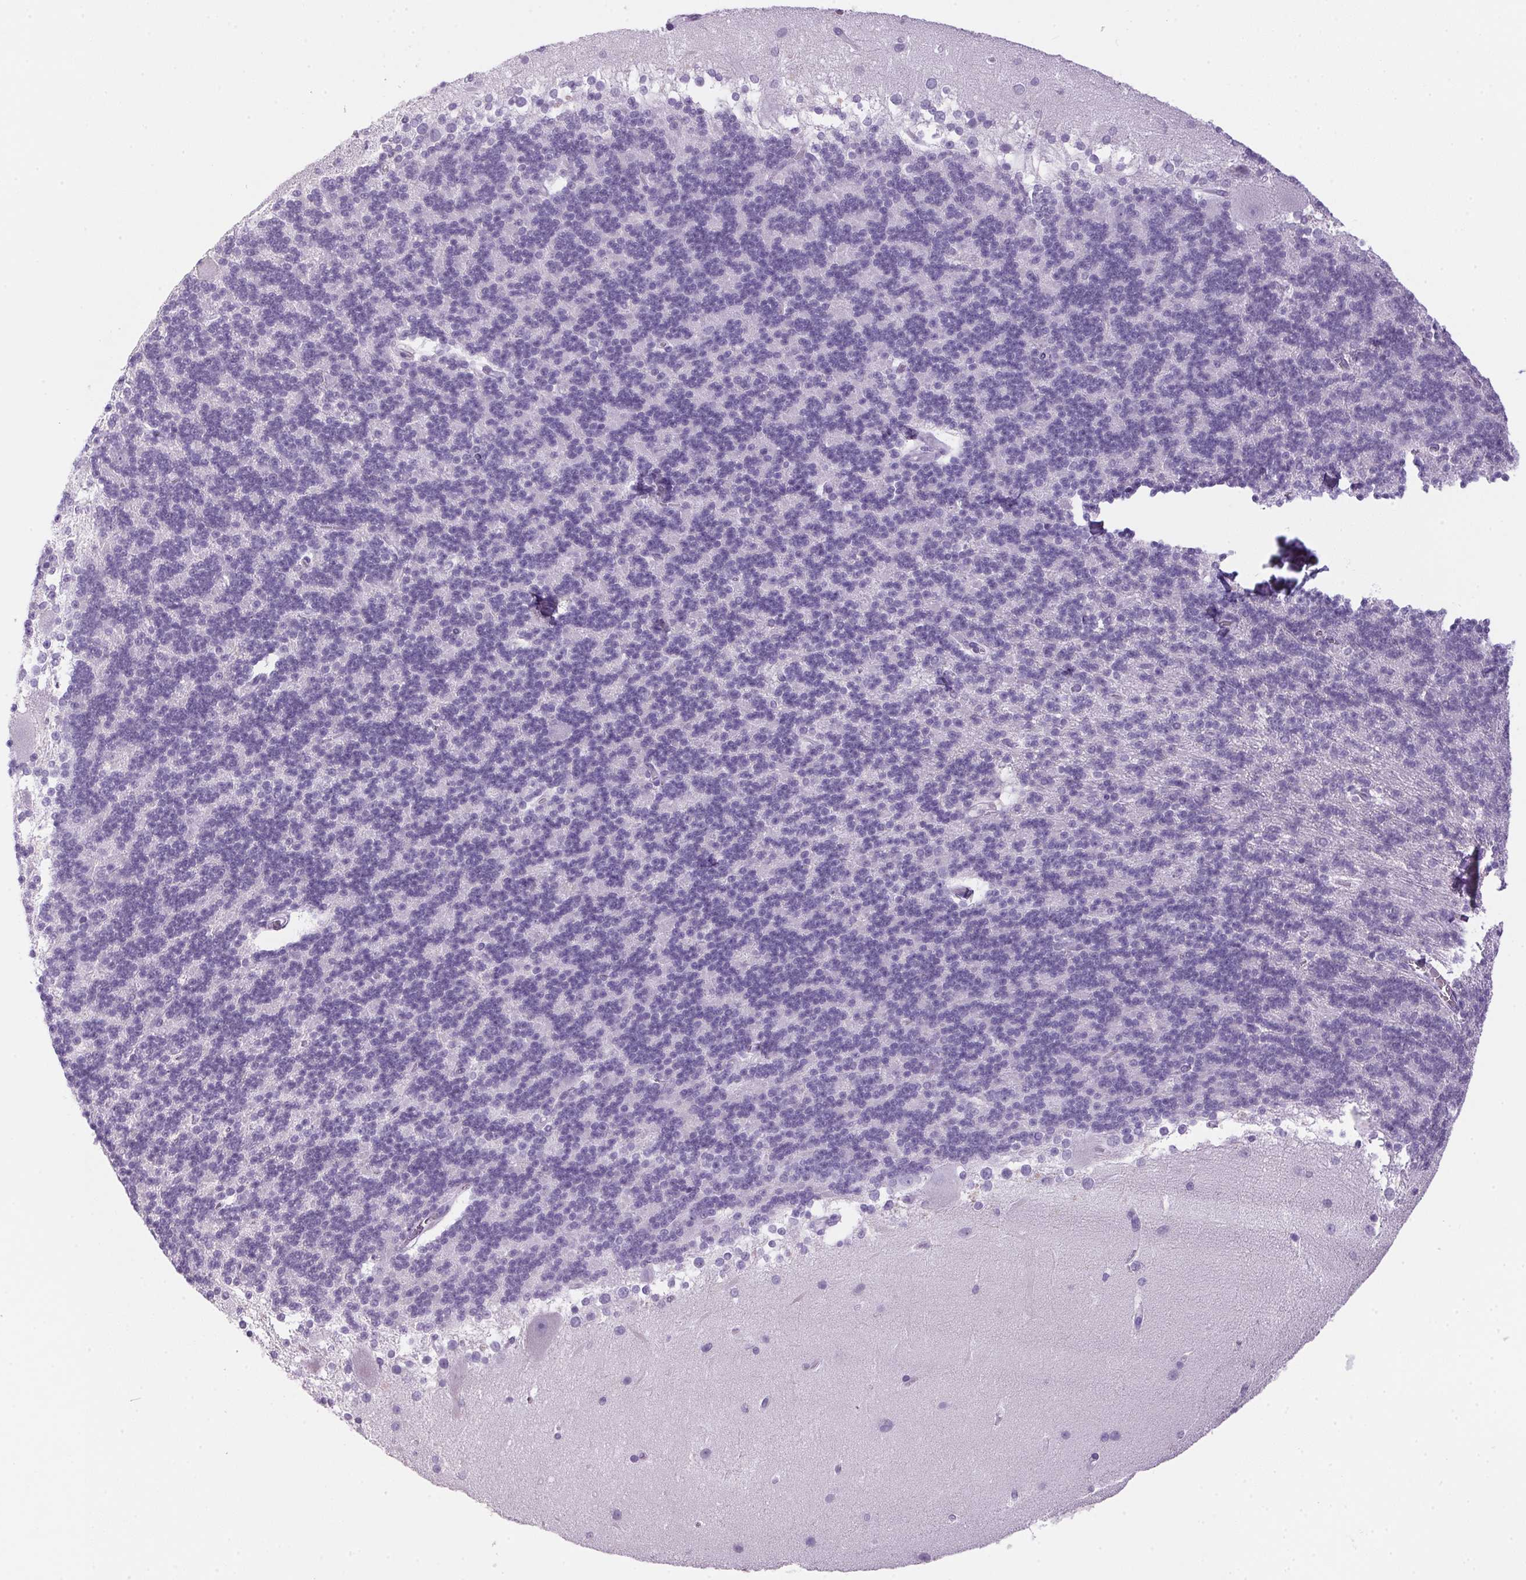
{"staining": {"intensity": "negative", "quantity": "none", "location": "none"}, "tissue": "cerebellum", "cell_type": "Cells in granular layer", "image_type": "normal", "snomed": [{"axis": "morphology", "description": "Normal tissue, NOS"}, {"axis": "topography", "description": "Cerebellum"}], "caption": "Normal cerebellum was stained to show a protein in brown. There is no significant staining in cells in granular layer. Nuclei are stained in blue.", "gene": "S100A2", "patient": {"sex": "female", "age": 19}}